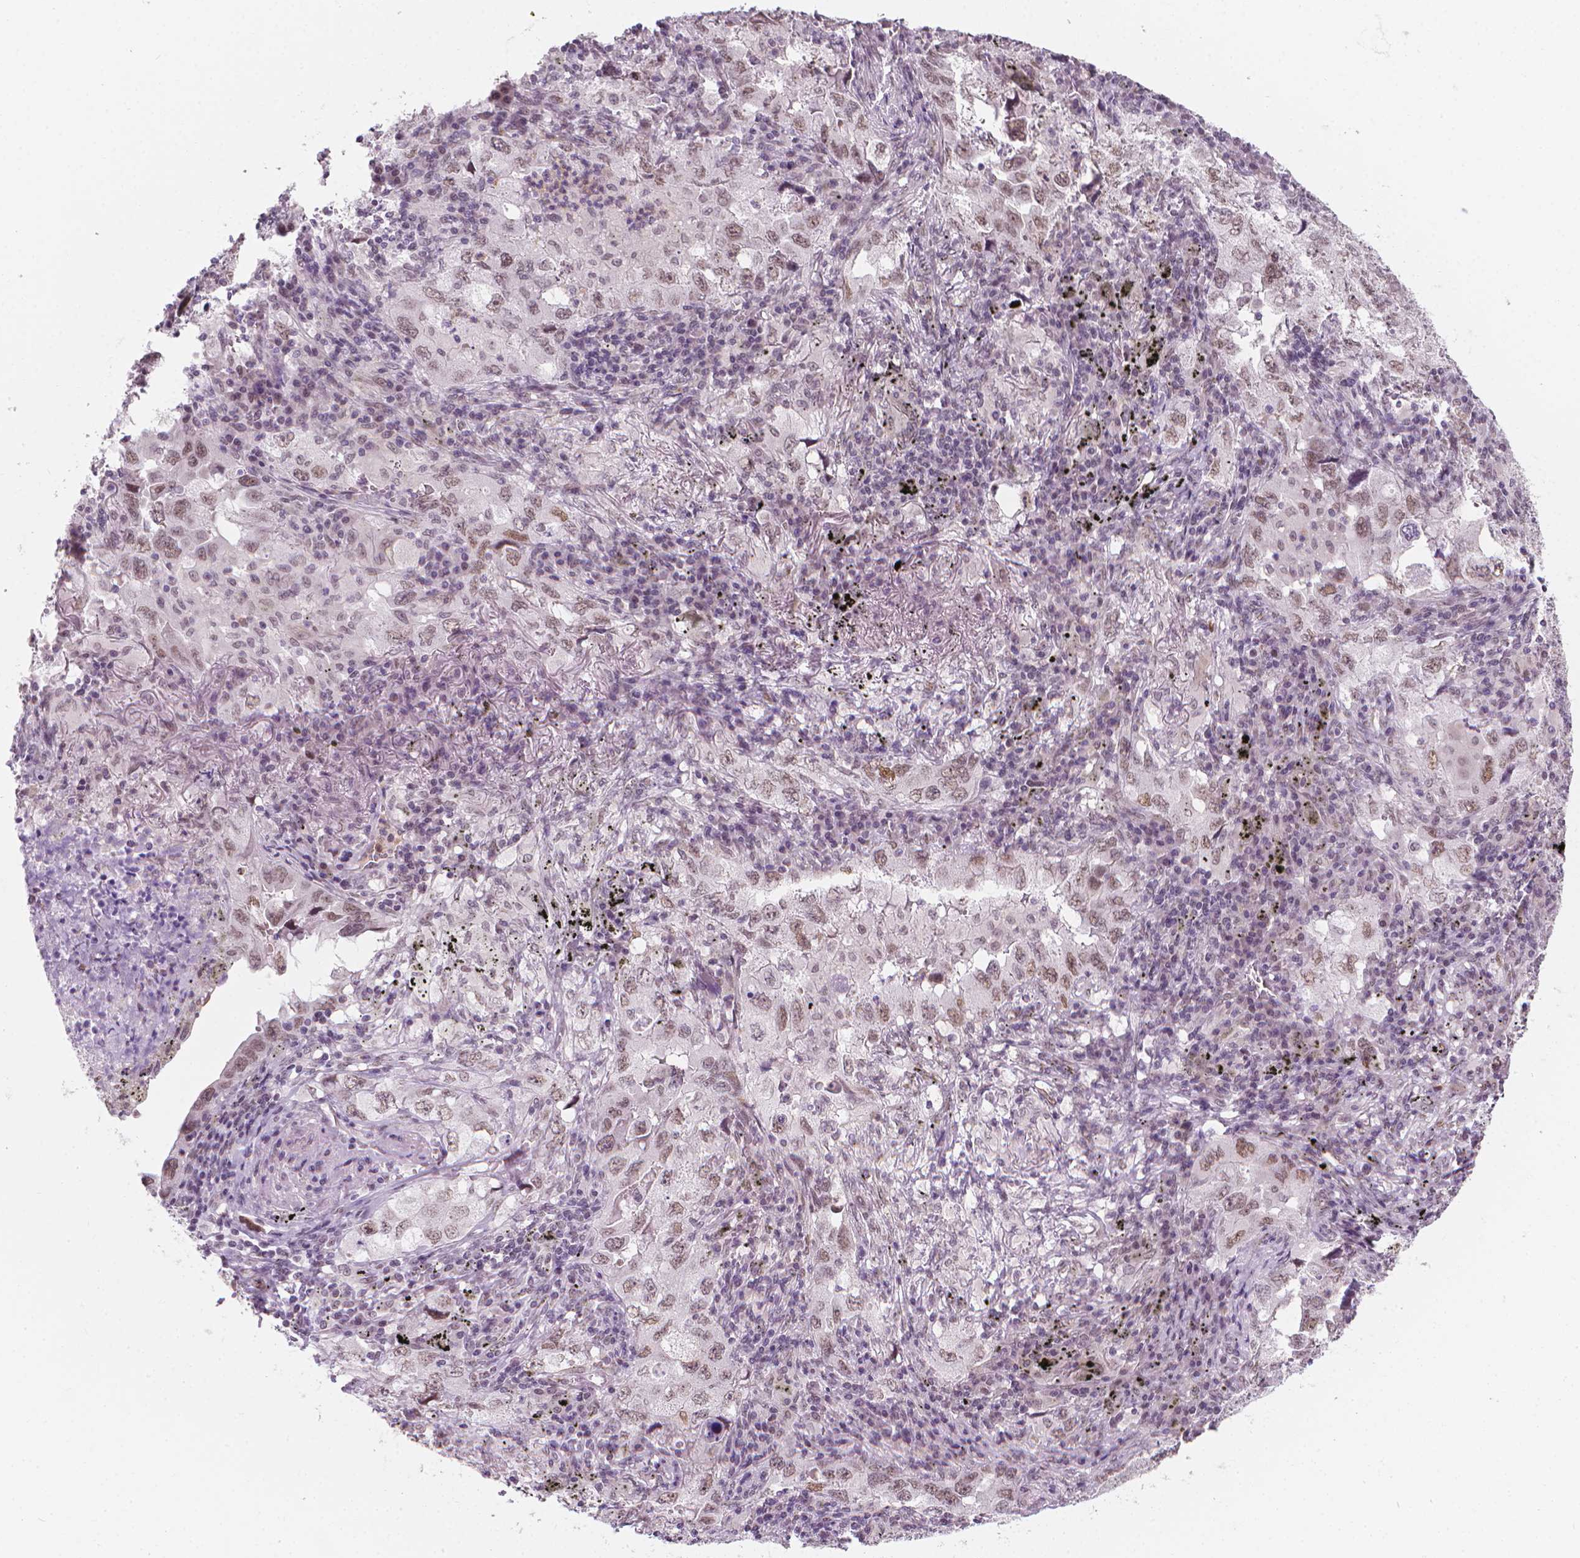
{"staining": {"intensity": "weak", "quantity": ">75%", "location": "nuclear"}, "tissue": "lung cancer", "cell_type": "Tumor cells", "image_type": "cancer", "snomed": [{"axis": "morphology", "description": "Adenocarcinoma, NOS"}, {"axis": "topography", "description": "Lung"}], "caption": "About >75% of tumor cells in human lung adenocarcinoma demonstrate weak nuclear protein positivity as visualized by brown immunohistochemical staining.", "gene": "CDKN1C", "patient": {"sex": "female", "age": 57}}